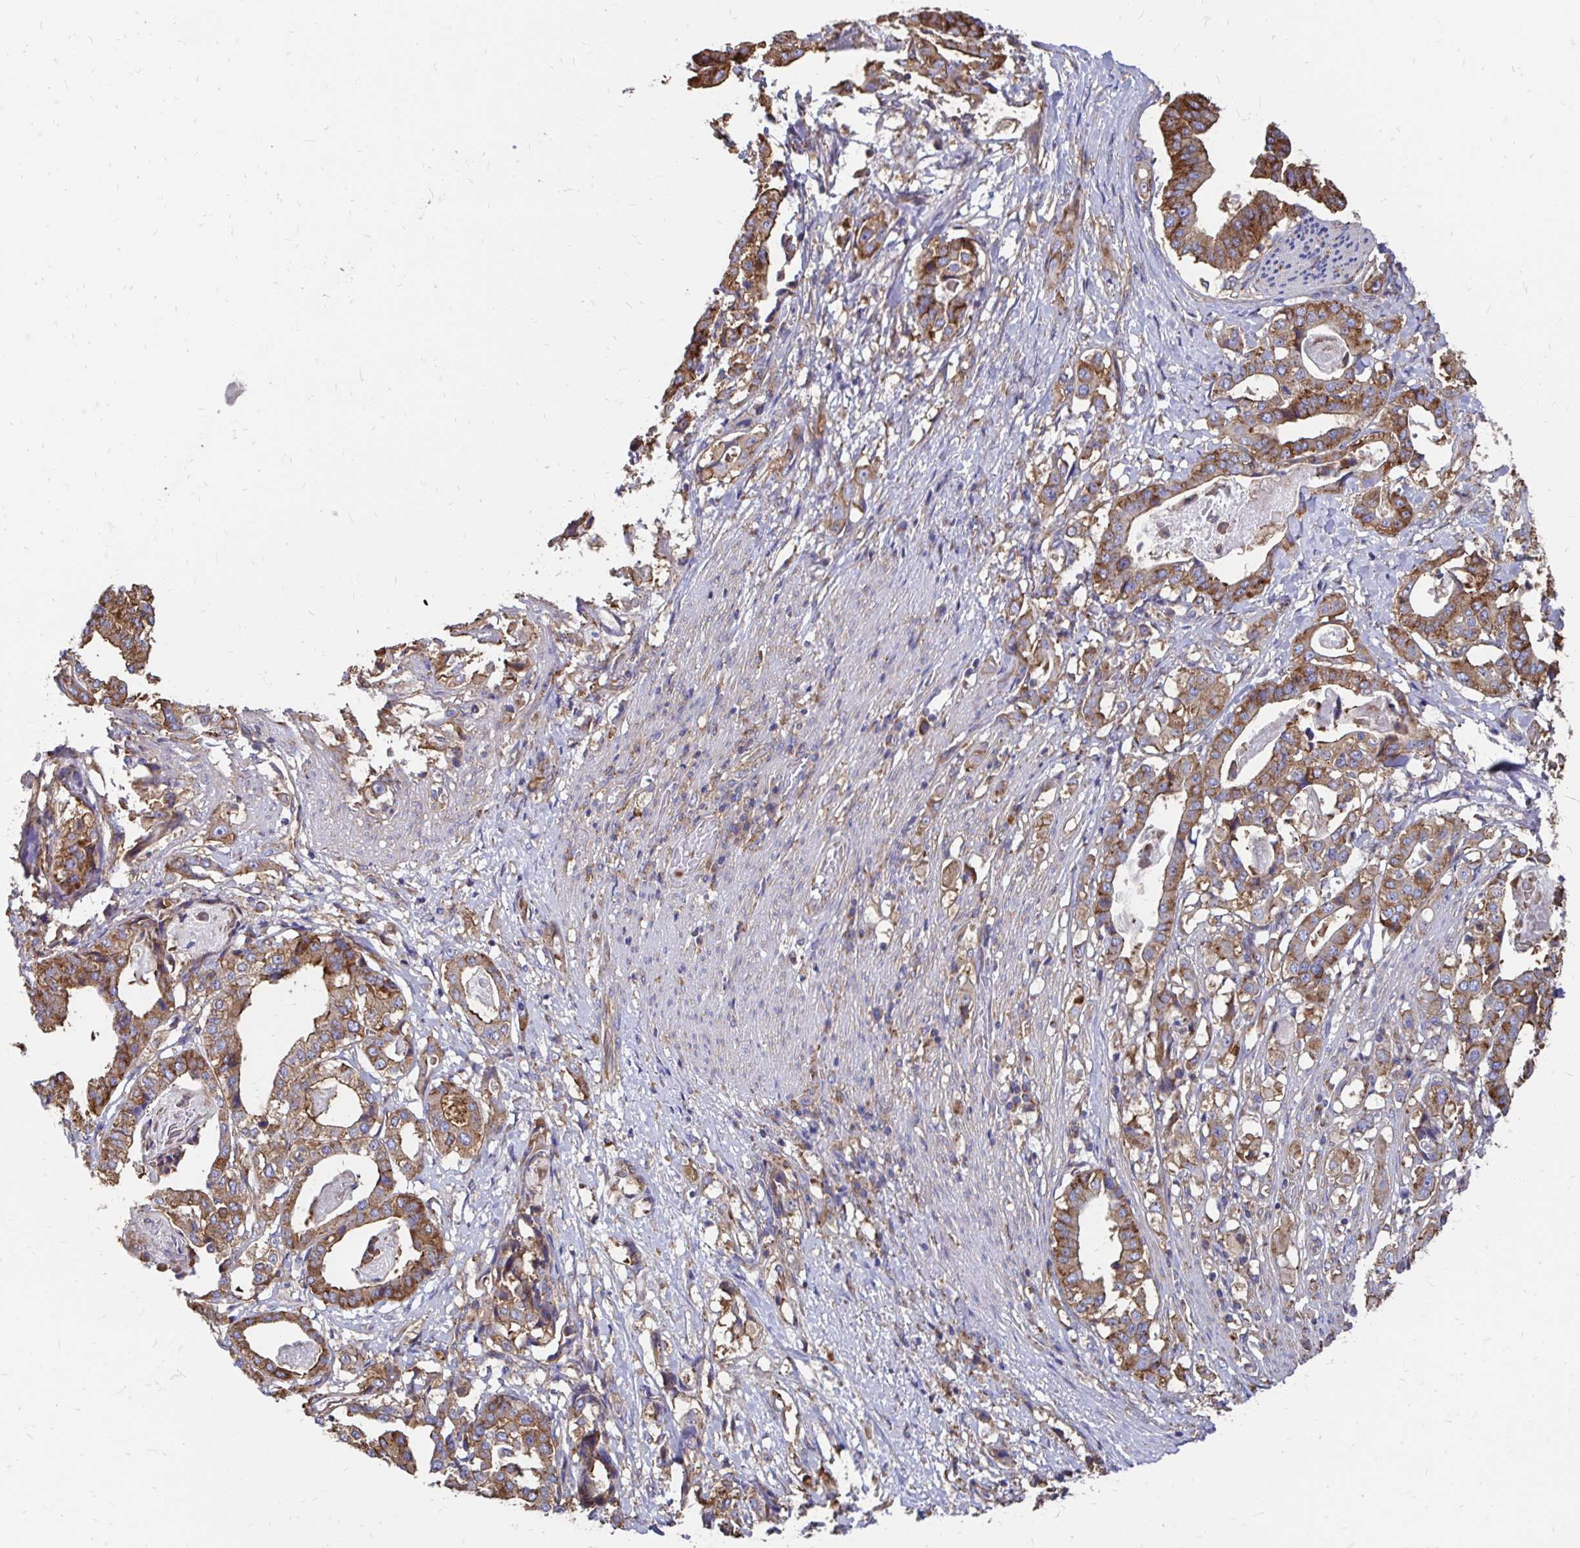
{"staining": {"intensity": "moderate", "quantity": ">75%", "location": "cytoplasmic/membranous"}, "tissue": "stomach cancer", "cell_type": "Tumor cells", "image_type": "cancer", "snomed": [{"axis": "morphology", "description": "Adenocarcinoma, NOS"}, {"axis": "topography", "description": "Stomach"}], "caption": "Moderate cytoplasmic/membranous protein positivity is identified in approximately >75% of tumor cells in adenocarcinoma (stomach). (Brightfield microscopy of DAB IHC at high magnification).", "gene": "CLTC", "patient": {"sex": "male", "age": 48}}